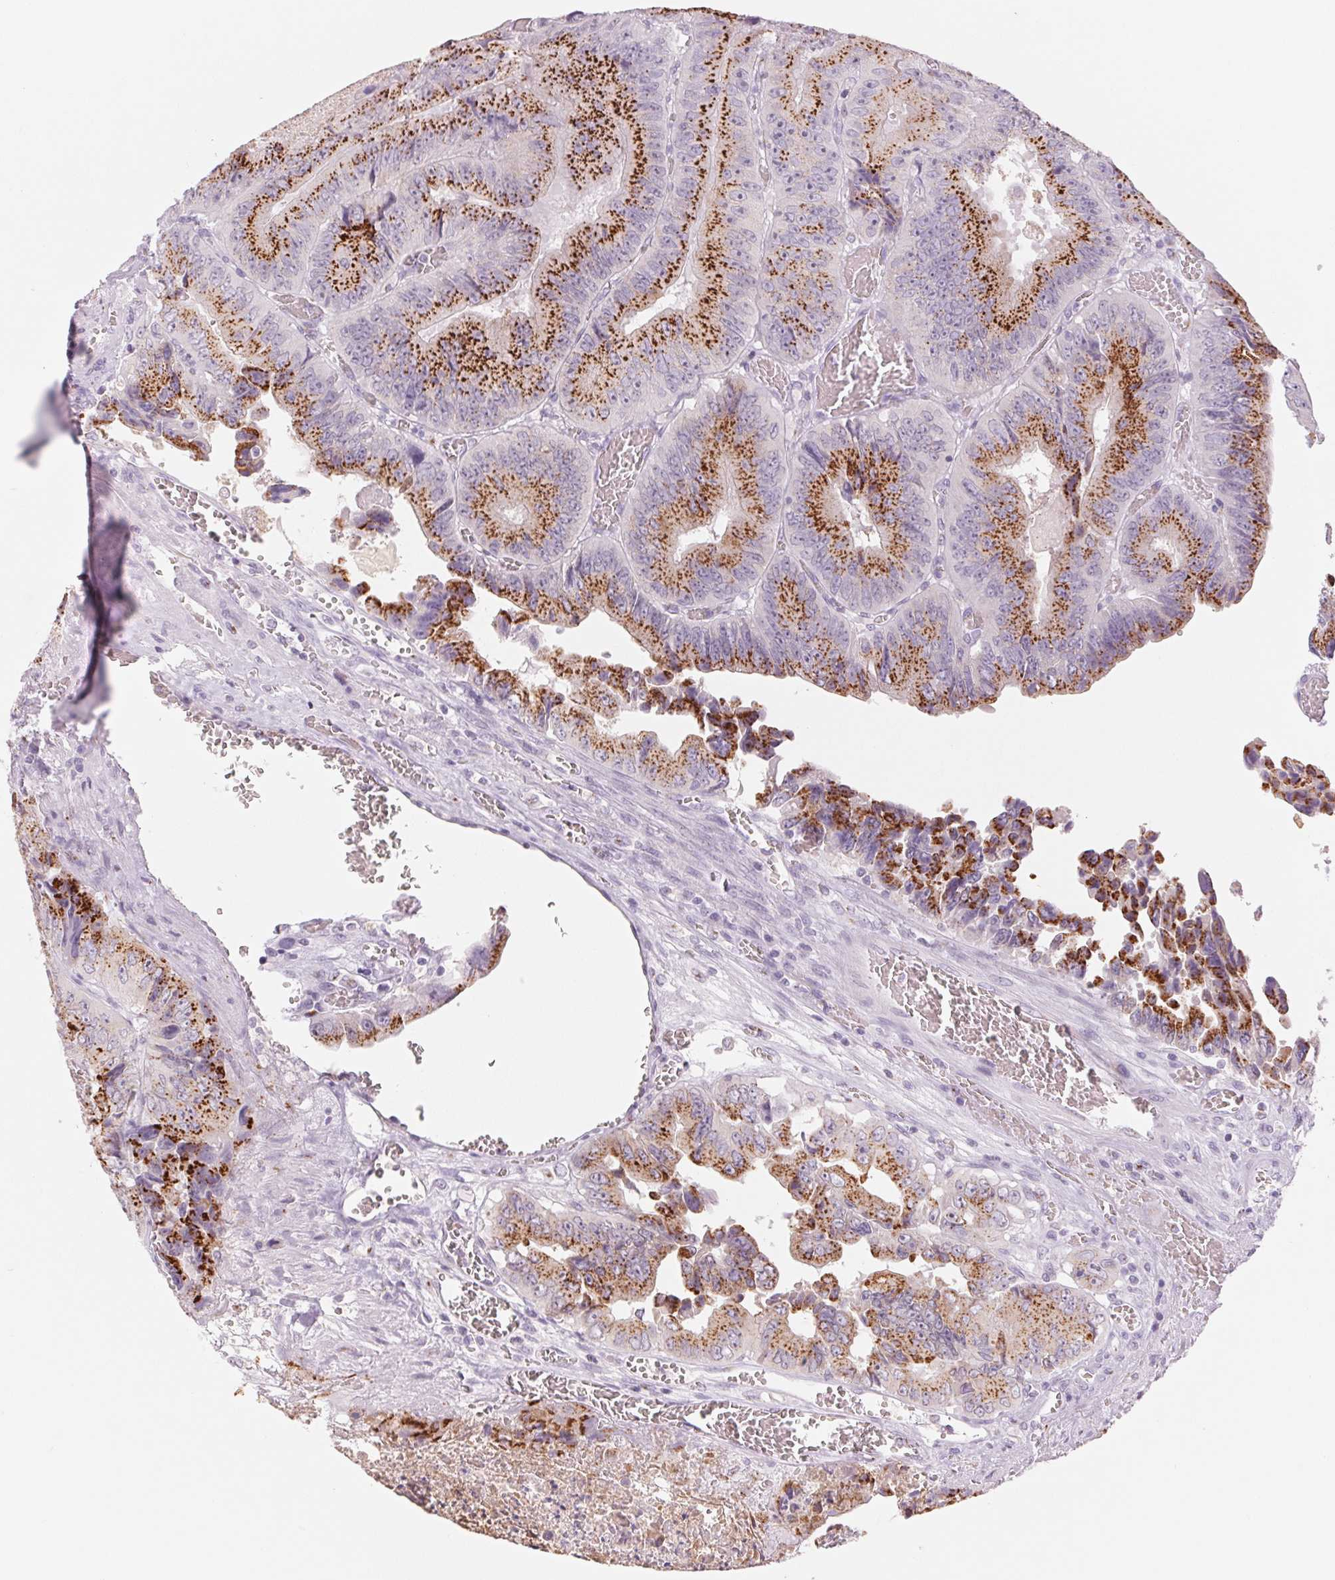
{"staining": {"intensity": "strong", "quantity": ">75%", "location": "cytoplasmic/membranous"}, "tissue": "colorectal cancer", "cell_type": "Tumor cells", "image_type": "cancer", "snomed": [{"axis": "morphology", "description": "Adenocarcinoma, NOS"}, {"axis": "topography", "description": "Colon"}], "caption": "Immunohistochemistry (DAB) staining of adenocarcinoma (colorectal) exhibits strong cytoplasmic/membranous protein expression in about >75% of tumor cells.", "gene": "GALNT7", "patient": {"sex": "female", "age": 84}}